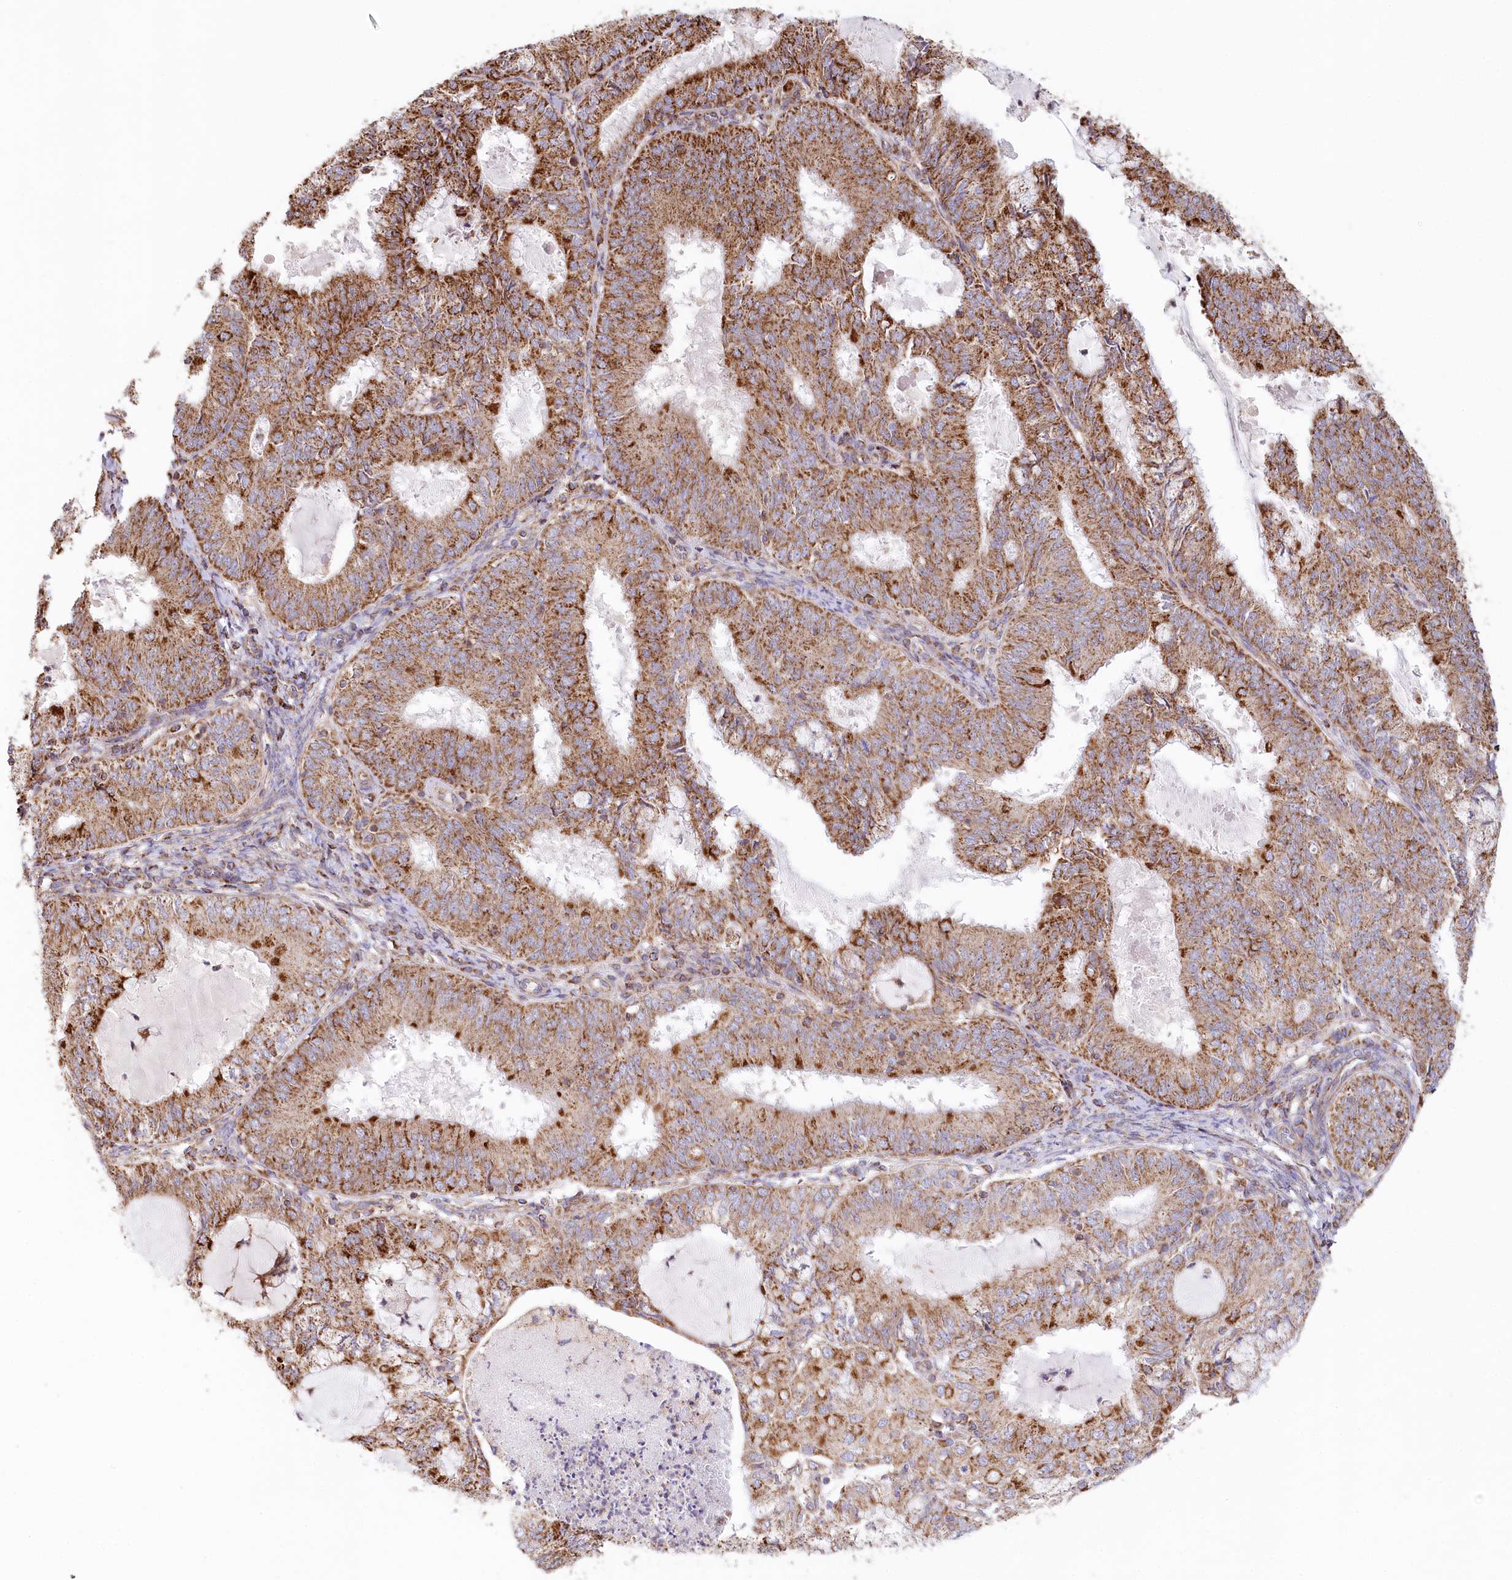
{"staining": {"intensity": "strong", "quantity": ">75%", "location": "cytoplasmic/membranous"}, "tissue": "endometrial cancer", "cell_type": "Tumor cells", "image_type": "cancer", "snomed": [{"axis": "morphology", "description": "Adenocarcinoma, NOS"}, {"axis": "topography", "description": "Endometrium"}], "caption": "The photomicrograph reveals immunohistochemical staining of adenocarcinoma (endometrial). There is strong cytoplasmic/membranous expression is seen in approximately >75% of tumor cells.", "gene": "UMPS", "patient": {"sex": "female", "age": 57}}